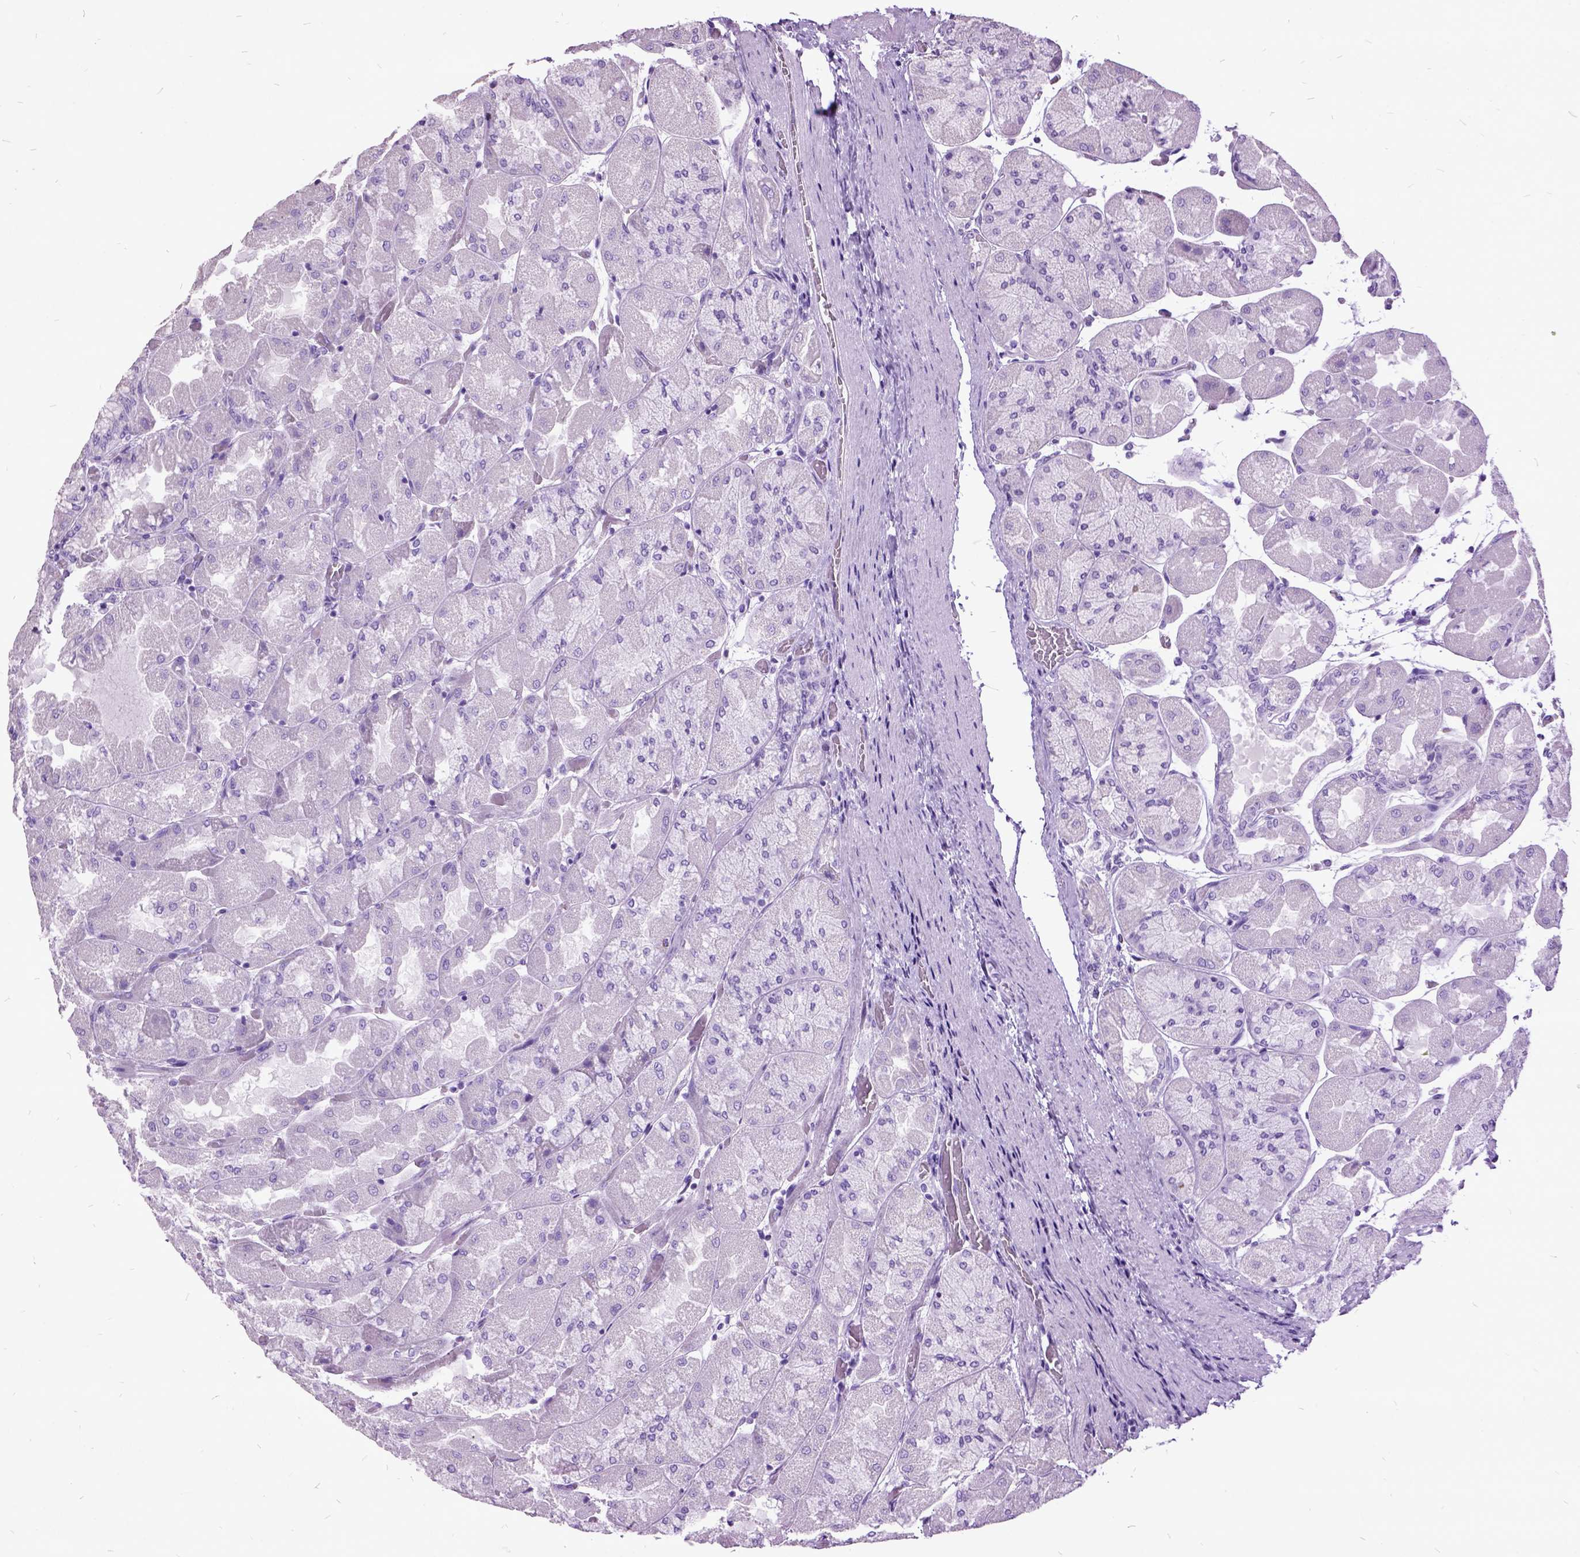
{"staining": {"intensity": "negative", "quantity": "none", "location": "none"}, "tissue": "stomach", "cell_type": "Glandular cells", "image_type": "normal", "snomed": [{"axis": "morphology", "description": "Normal tissue, NOS"}, {"axis": "topography", "description": "Stomach"}], "caption": "An immunohistochemistry (IHC) image of benign stomach is shown. There is no staining in glandular cells of stomach.", "gene": "MME", "patient": {"sex": "female", "age": 61}}